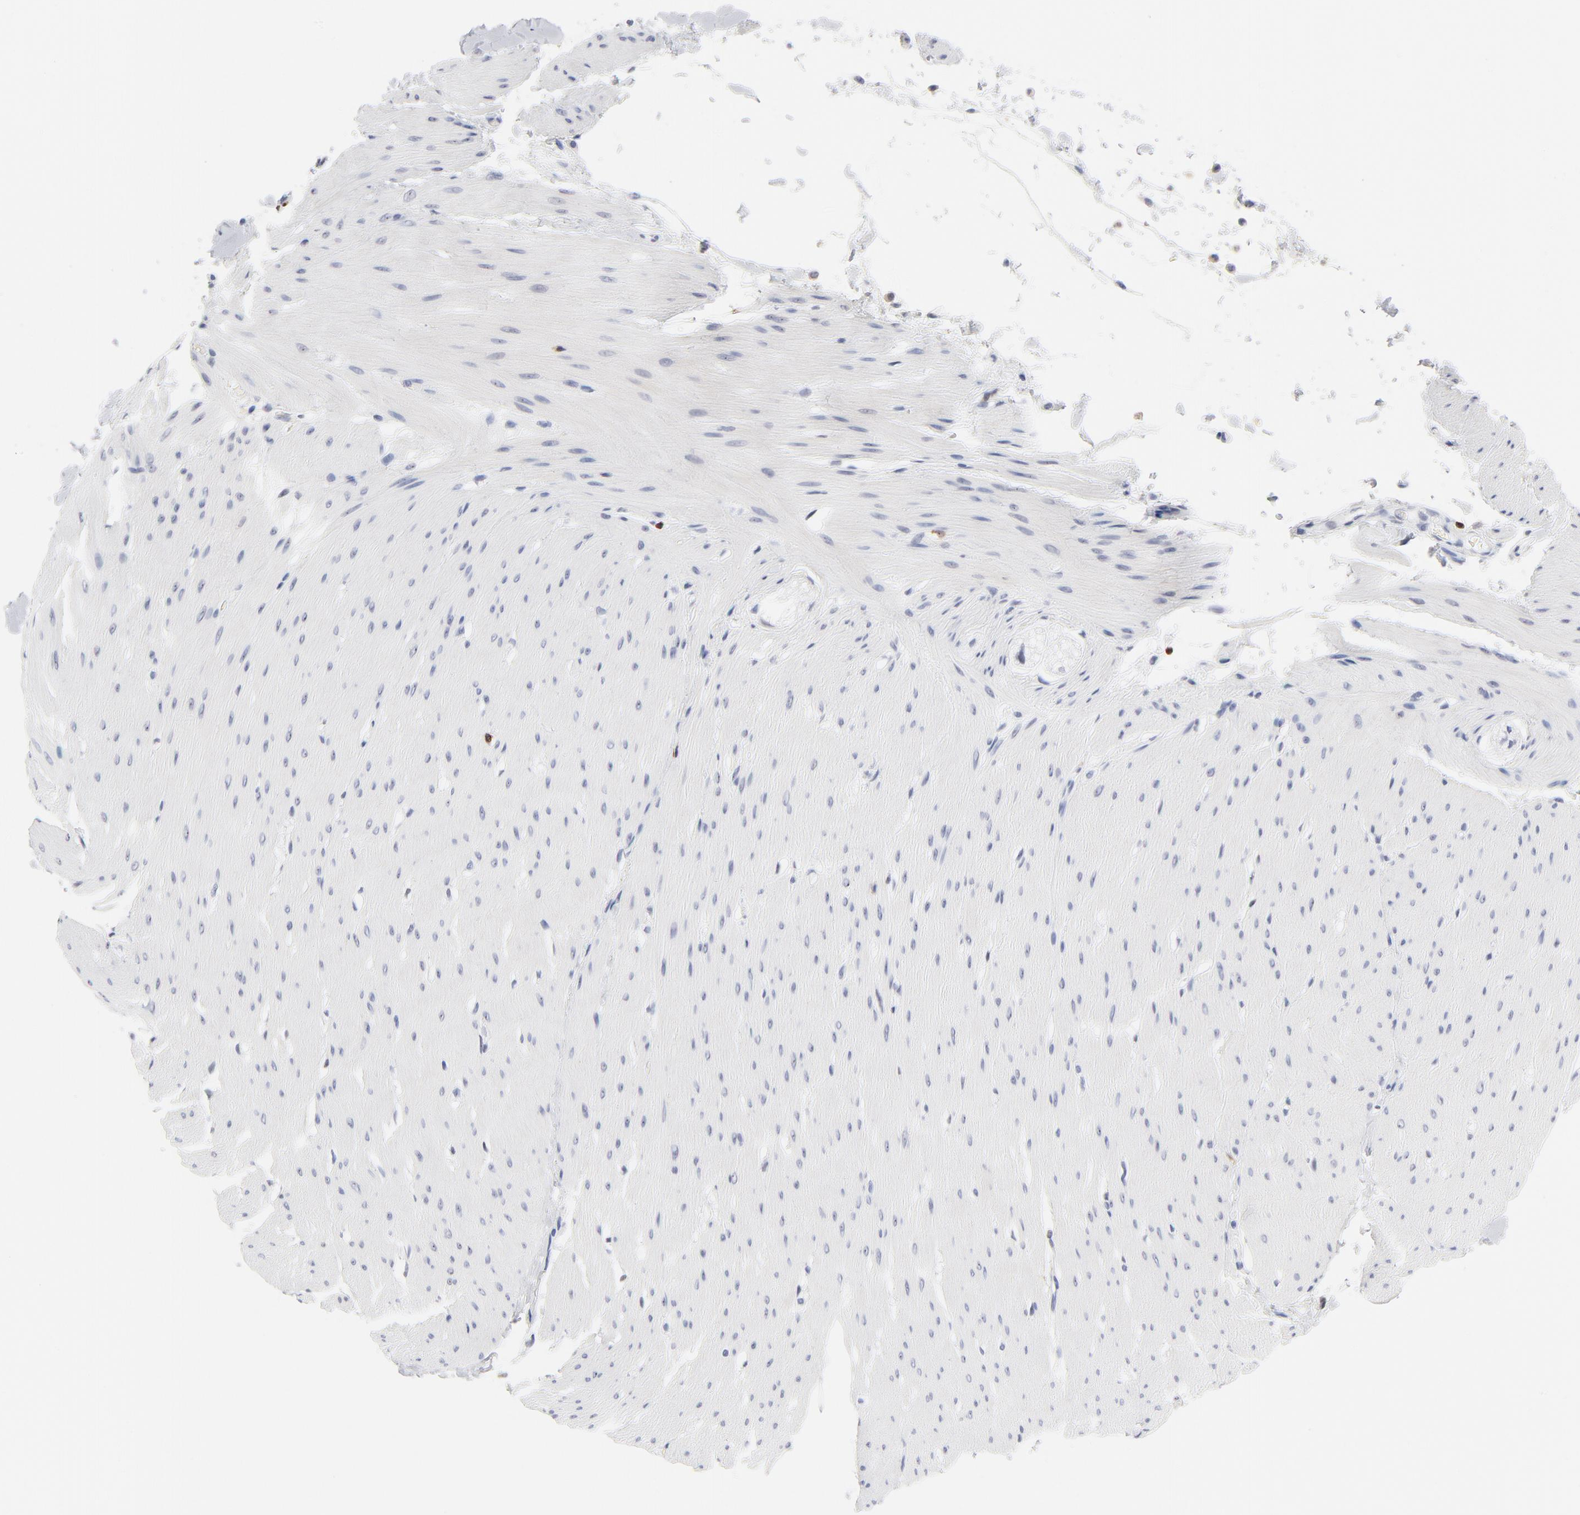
{"staining": {"intensity": "negative", "quantity": "none", "location": "none"}, "tissue": "smooth muscle", "cell_type": "Smooth muscle cells", "image_type": "normal", "snomed": [{"axis": "morphology", "description": "Normal tissue, NOS"}, {"axis": "topography", "description": "Smooth muscle"}, {"axis": "topography", "description": "Colon"}], "caption": "IHC of unremarkable smooth muscle shows no positivity in smooth muscle cells.", "gene": "CD2", "patient": {"sex": "male", "age": 67}}